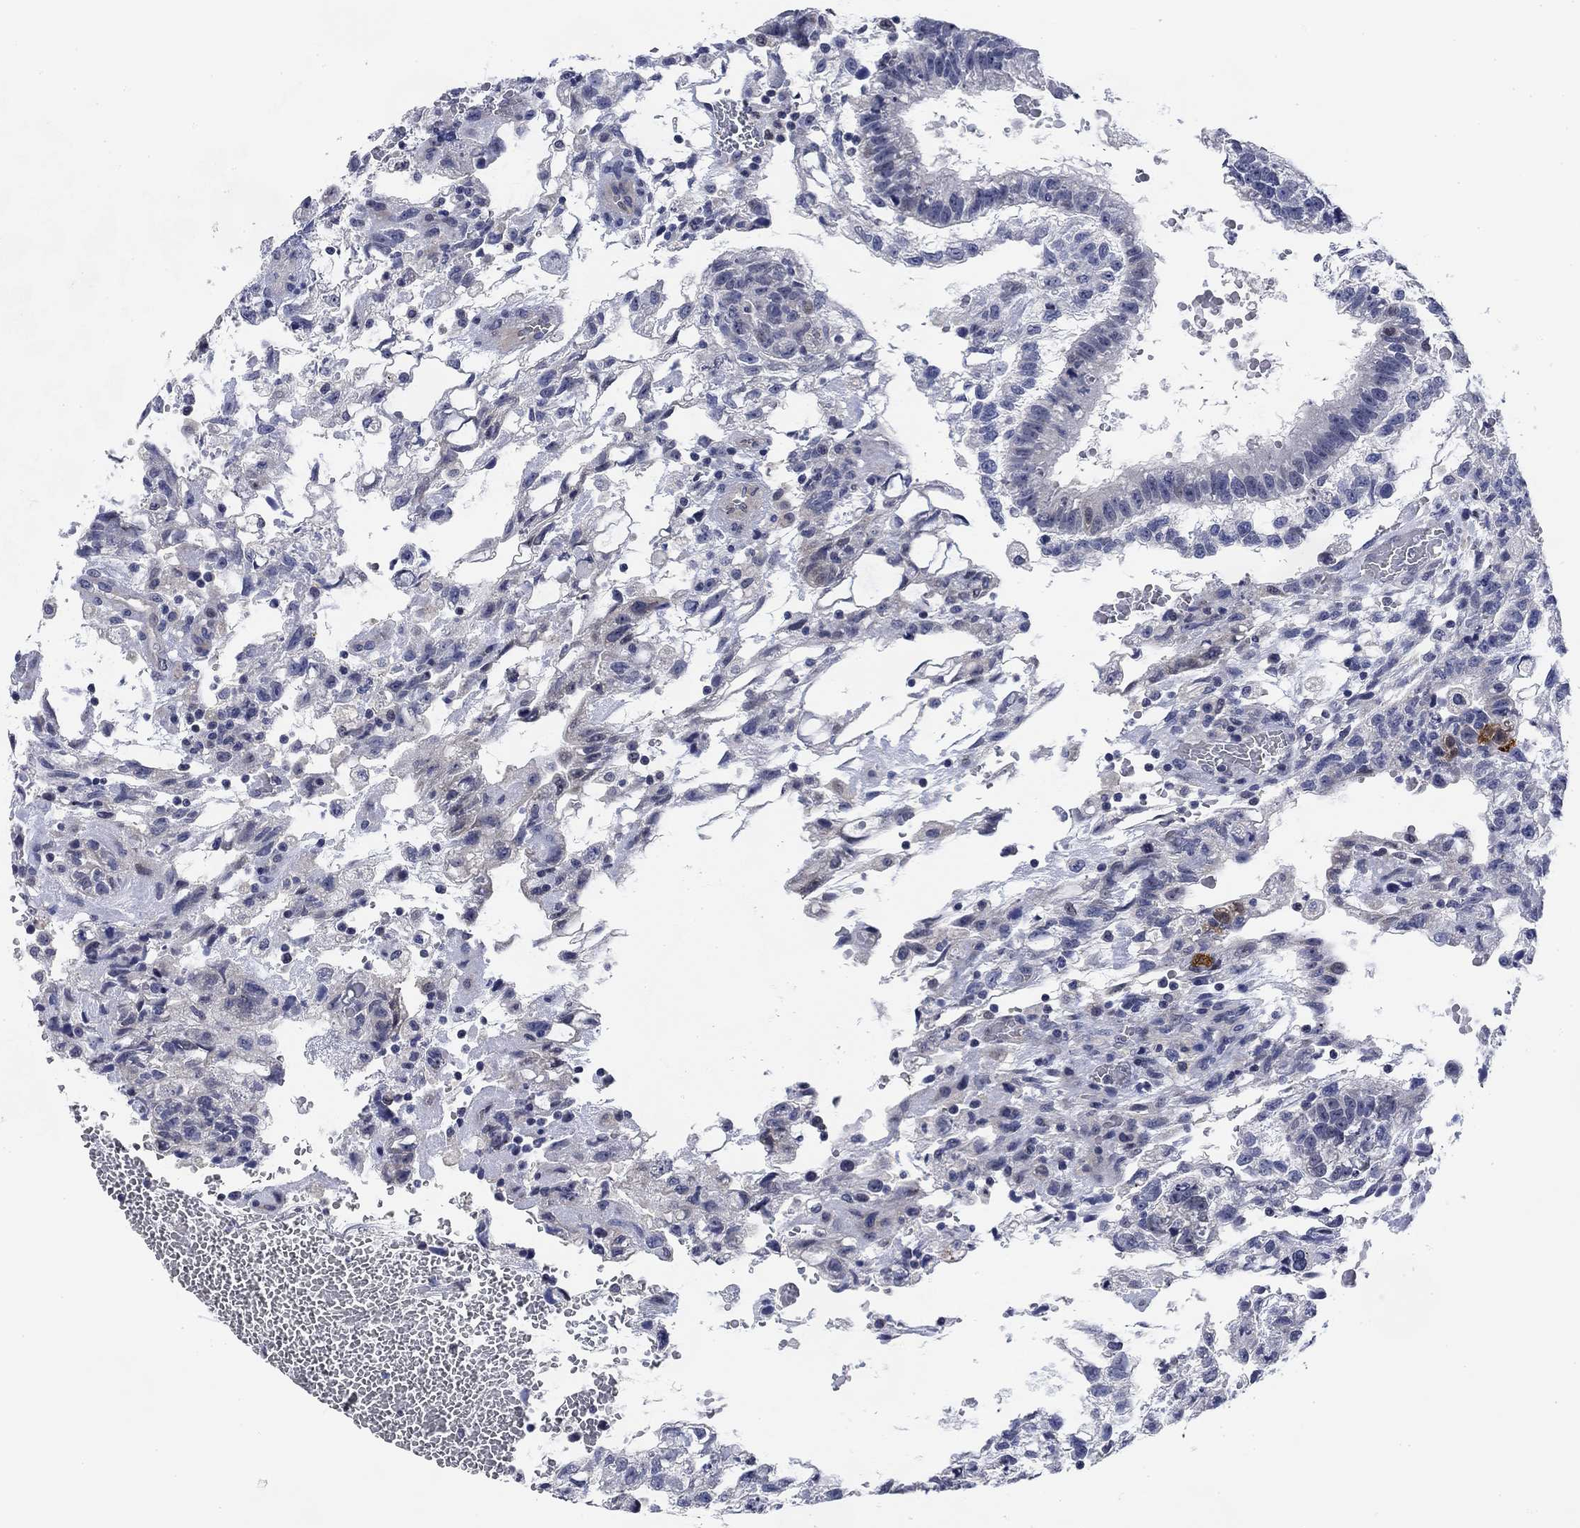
{"staining": {"intensity": "negative", "quantity": "none", "location": "none"}, "tissue": "testis cancer", "cell_type": "Tumor cells", "image_type": "cancer", "snomed": [{"axis": "morphology", "description": "Carcinoma, Embryonal, NOS"}, {"axis": "topography", "description": "Testis"}], "caption": "Immunohistochemistry micrograph of neoplastic tissue: embryonal carcinoma (testis) stained with DAB shows no significant protein staining in tumor cells.", "gene": "DAZL", "patient": {"sex": "male", "age": 32}}